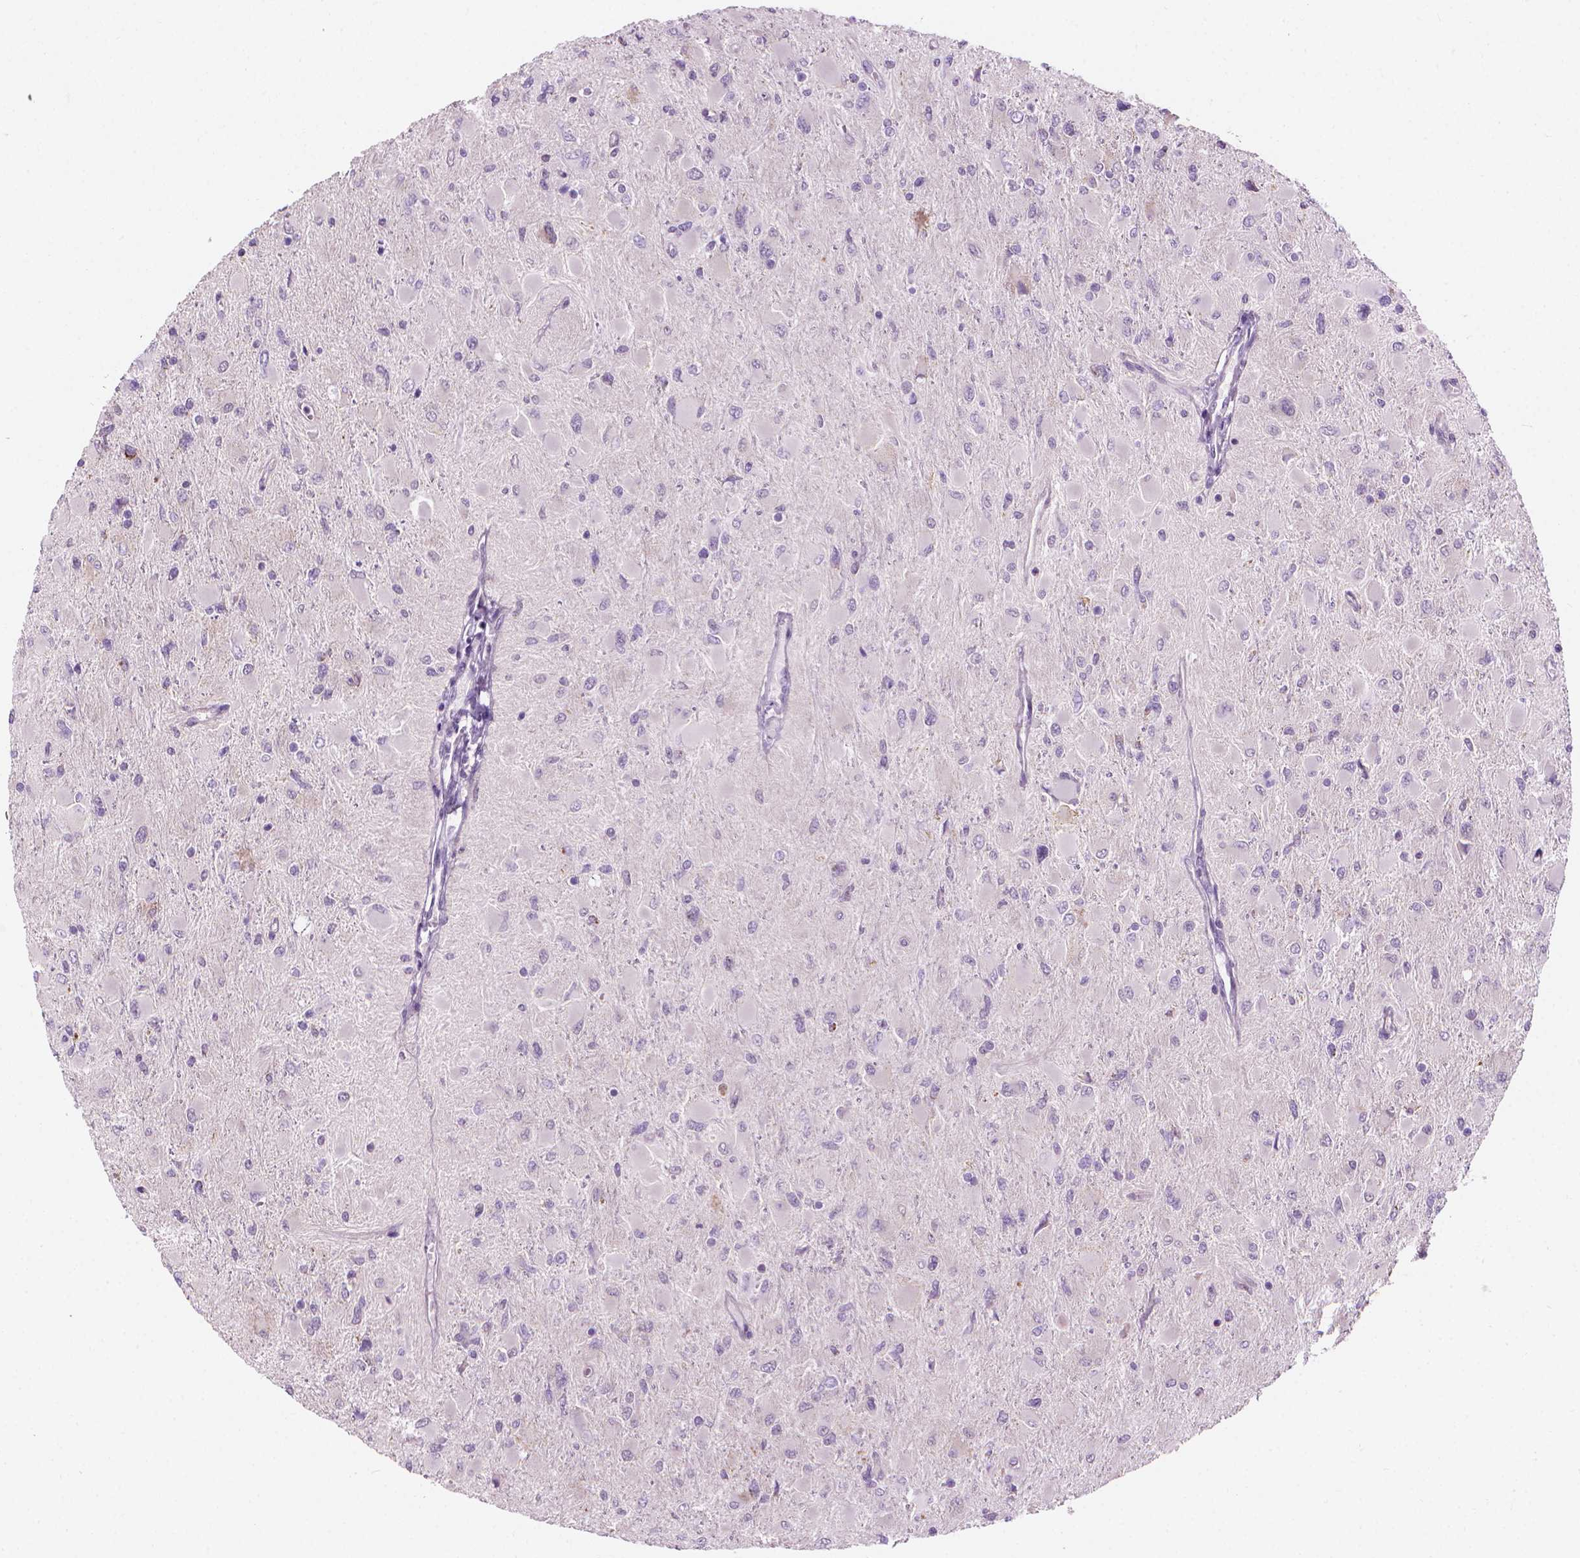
{"staining": {"intensity": "negative", "quantity": "none", "location": "none"}, "tissue": "glioma", "cell_type": "Tumor cells", "image_type": "cancer", "snomed": [{"axis": "morphology", "description": "Glioma, malignant, High grade"}, {"axis": "topography", "description": "Cerebral cortex"}], "caption": "Tumor cells show no significant staining in glioma.", "gene": "CFAP126", "patient": {"sex": "female", "age": 36}}